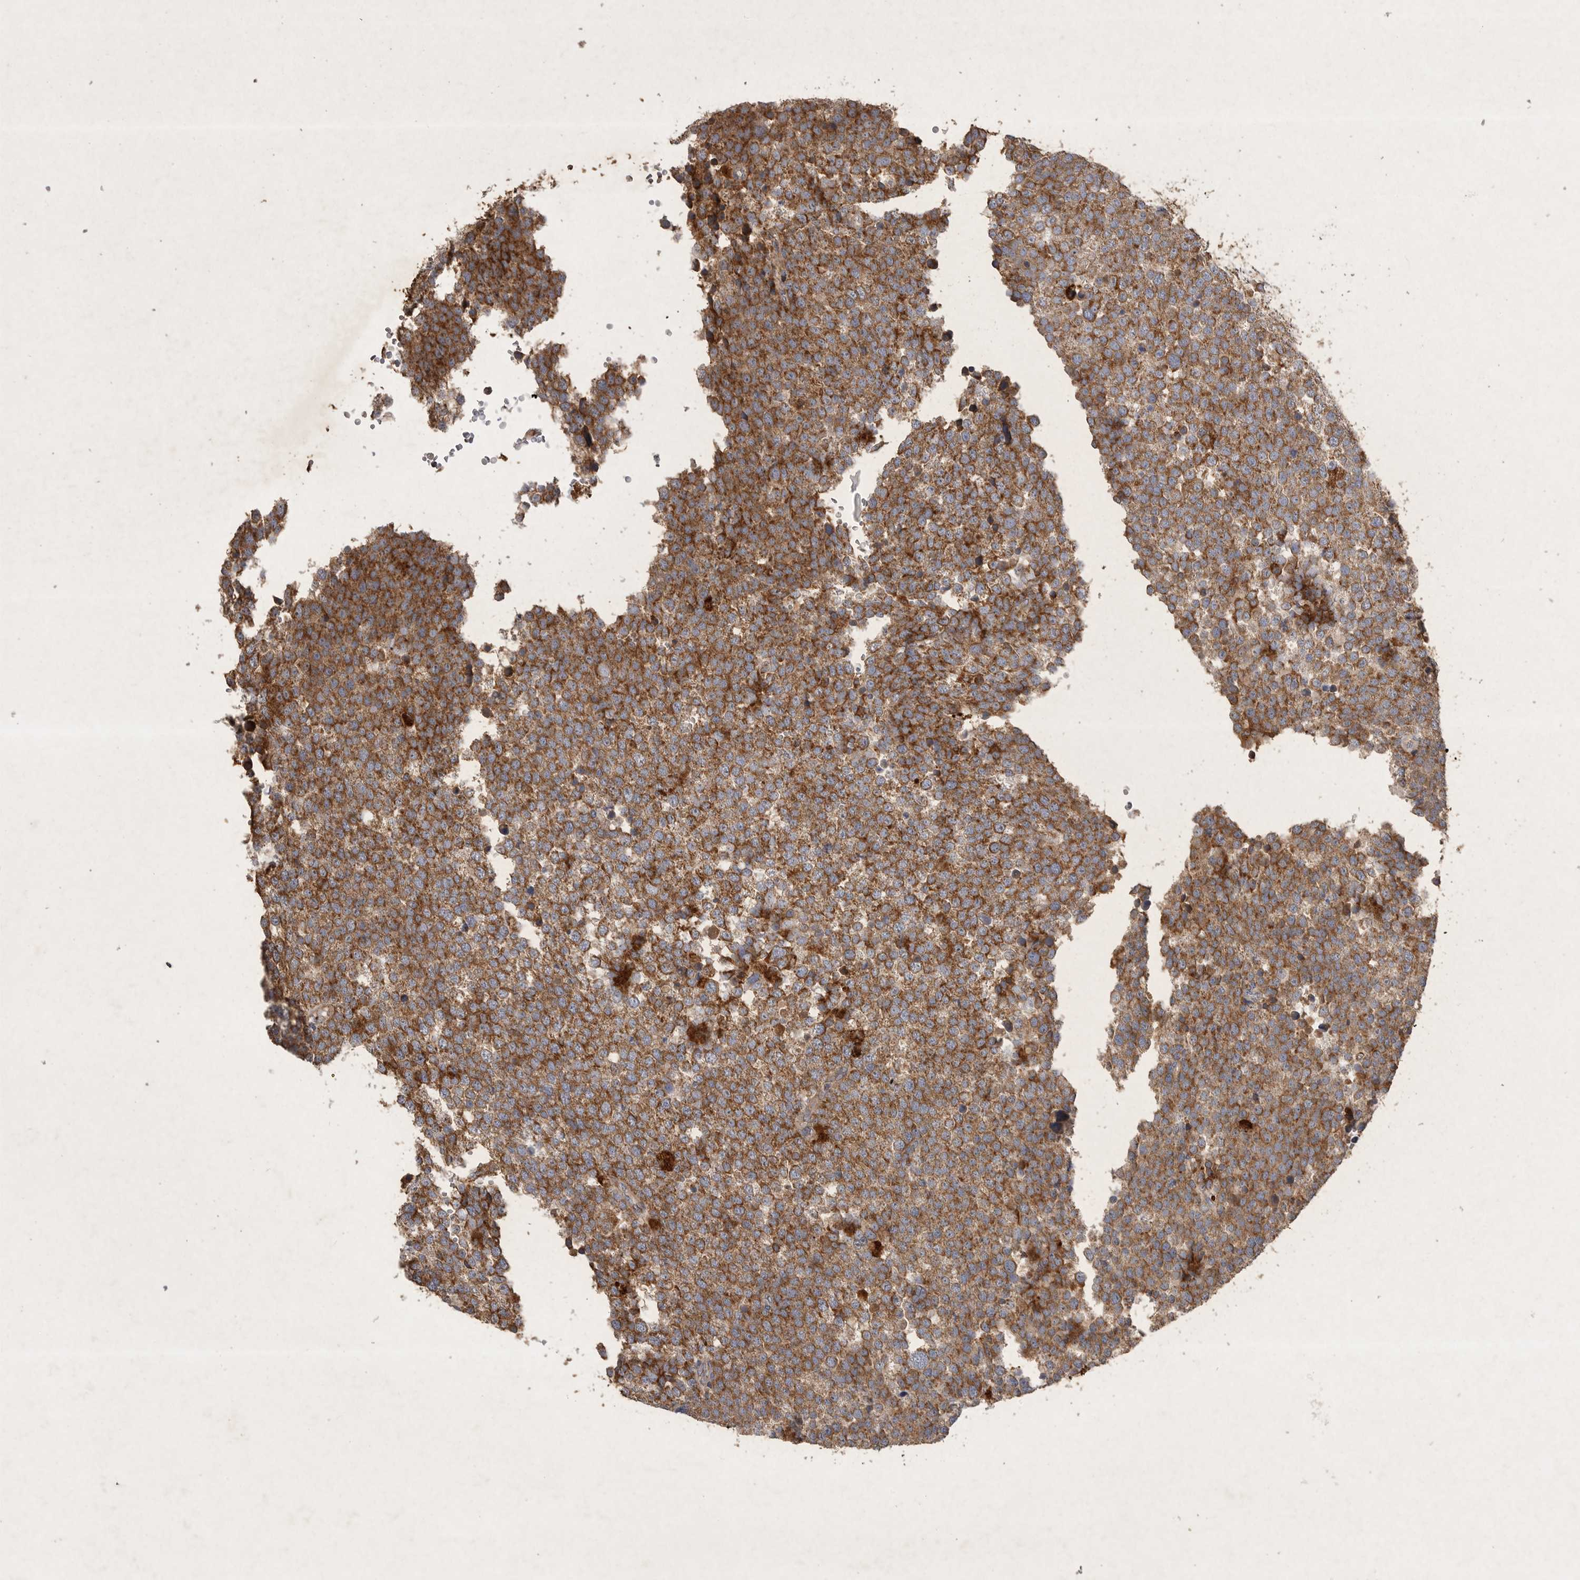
{"staining": {"intensity": "strong", "quantity": ">75%", "location": "cytoplasmic/membranous"}, "tissue": "testis cancer", "cell_type": "Tumor cells", "image_type": "cancer", "snomed": [{"axis": "morphology", "description": "Seminoma, NOS"}, {"axis": "topography", "description": "Testis"}], "caption": "DAB immunohistochemical staining of human testis cancer (seminoma) shows strong cytoplasmic/membranous protein staining in approximately >75% of tumor cells.", "gene": "MRPL41", "patient": {"sex": "male", "age": 71}}